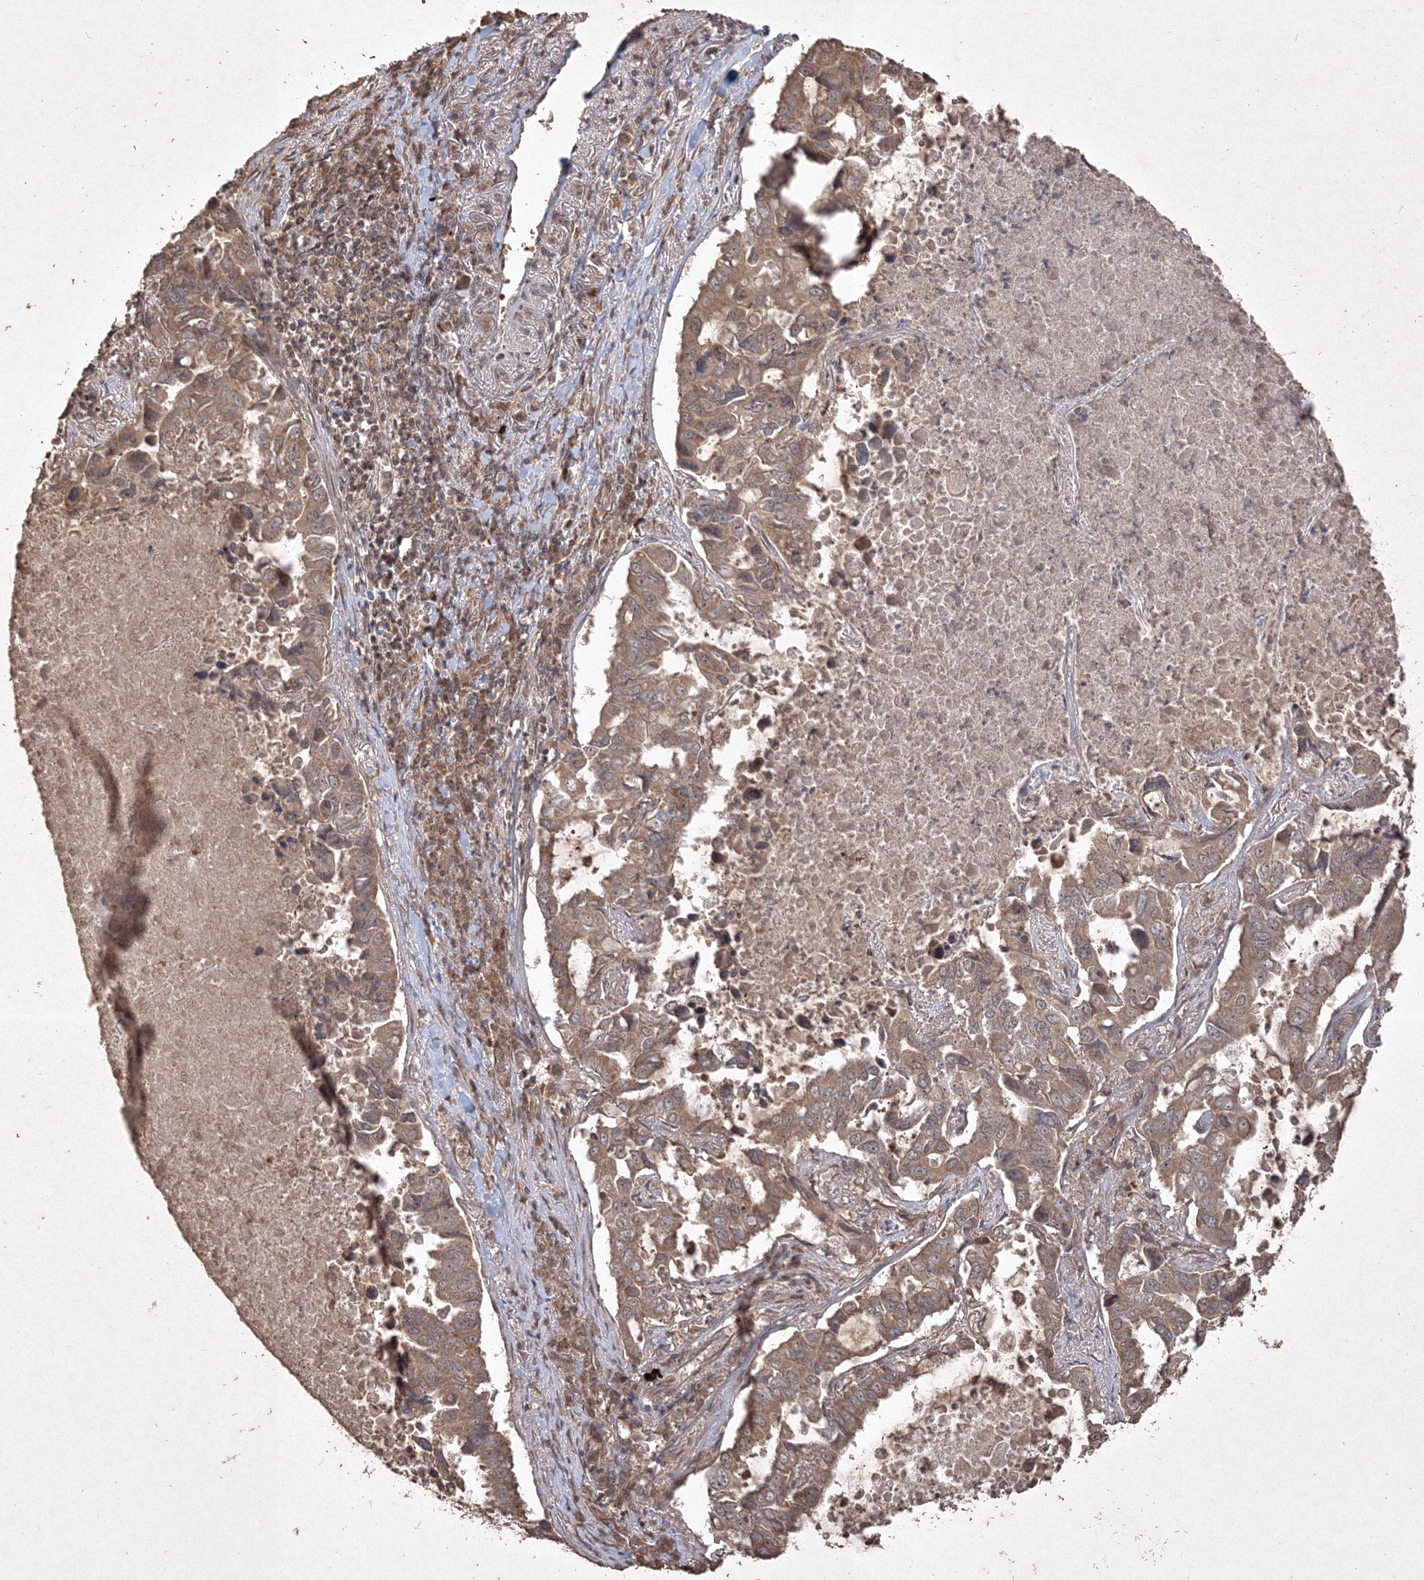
{"staining": {"intensity": "moderate", "quantity": ">75%", "location": "cytoplasmic/membranous"}, "tissue": "lung cancer", "cell_type": "Tumor cells", "image_type": "cancer", "snomed": [{"axis": "morphology", "description": "Adenocarcinoma, NOS"}, {"axis": "topography", "description": "Lung"}], "caption": "Immunohistochemical staining of human lung cancer (adenocarcinoma) exhibits medium levels of moderate cytoplasmic/membranous protein expression in about >75% of tumor cells.", "gene": "PELI3", "patient": {"sex": "male", "age": 64}}